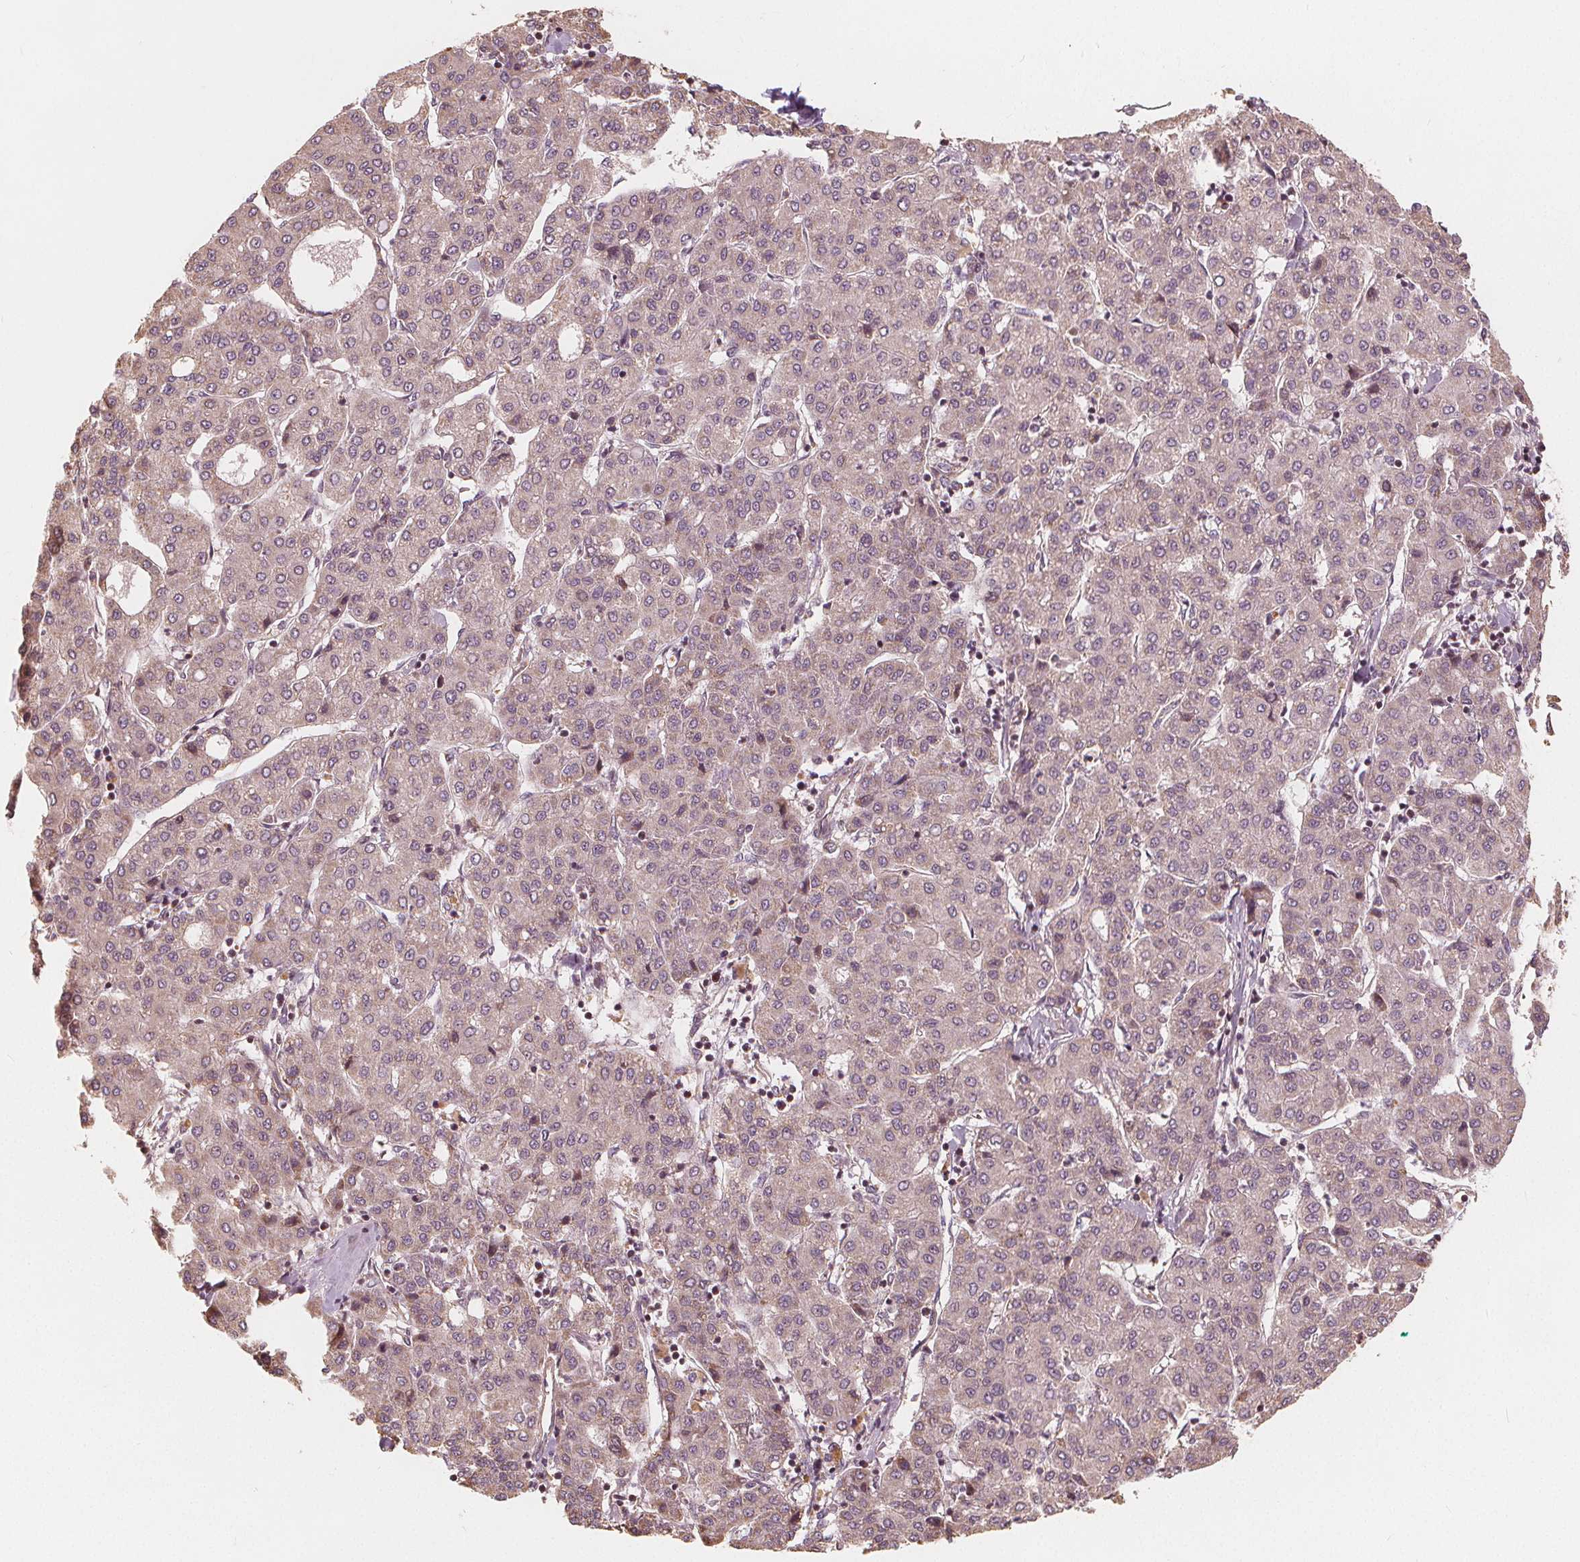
{"staining": {"intensity": "negative", "quantity": "none", "location": "none"}, "tissue": "liver cancer", "cell_type": "Tumor cells", "image_type": "cancer", "snomed": [{"axis": "morphology", "description": "Carcinoma, Hepatocellular, NOS"}, {"axis": "topography", "description": "Liver"}], "caption": "The micrograph exhibits no staining of tumor cells in liver cancer (hepatocellular carcinoma).", "gene": "PEX26", "patient": {"sex": "male", "age": 65}}